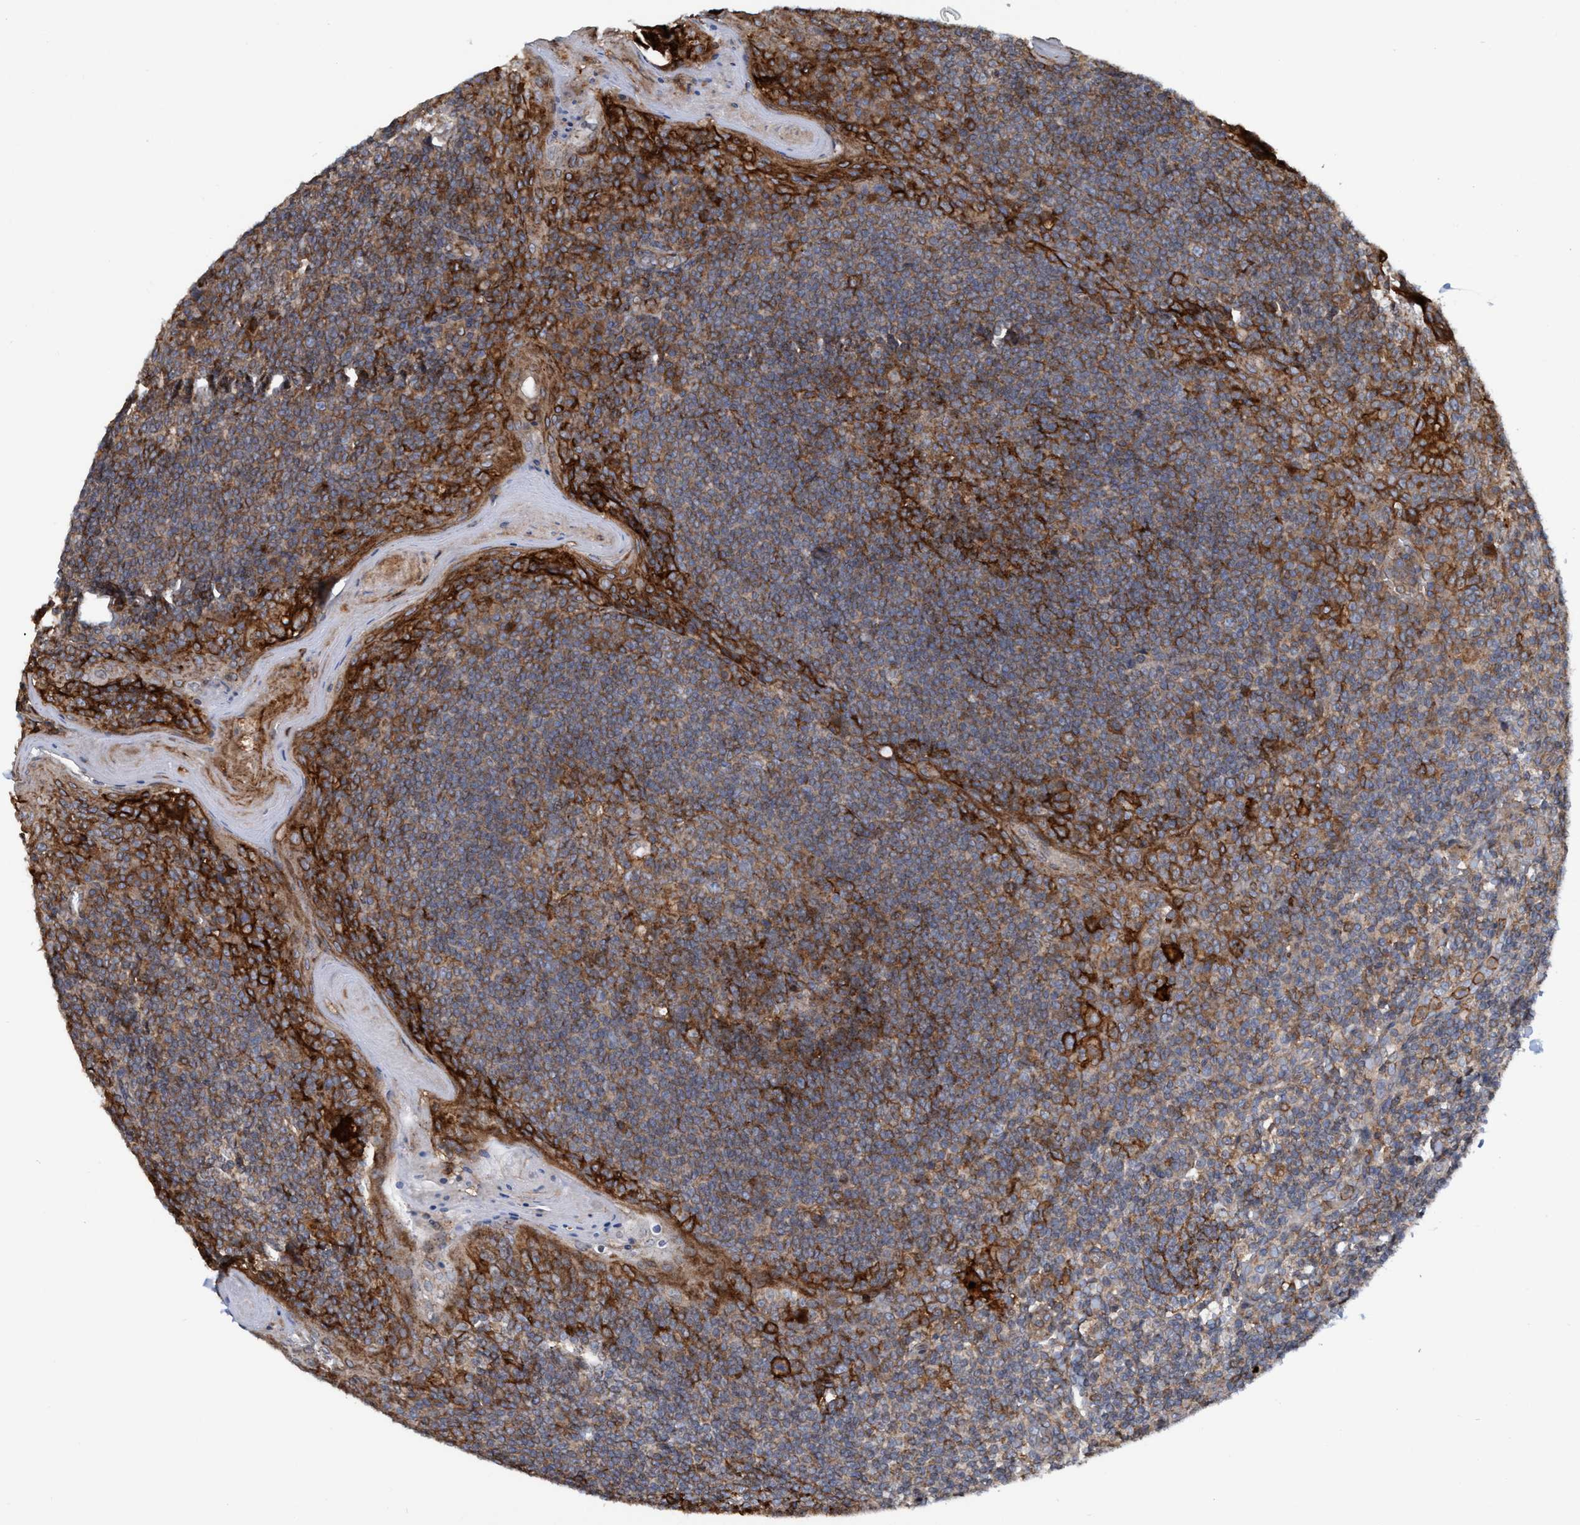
{"staining": {"intensity": "strong", "quantity": ">75%", "location": "cytoplasmic/membranous"}, "tissue": "tonsil", "cell_type": "Germinal center cells", "image_type": "normal", "snomed": [{"axis": "morphology", "description": "Normal tissue, NOS"}, {"axis": "topography", "description": "Tonsil"}], "caption": "About >75% of germinal center cells in normal human tonsil show strong cytoplasmic/membranous protein staining as visualized by brown immunohistochemical staining.", "gene": "SLC16A3", "patient": {"sex": "male", "age": 31}}